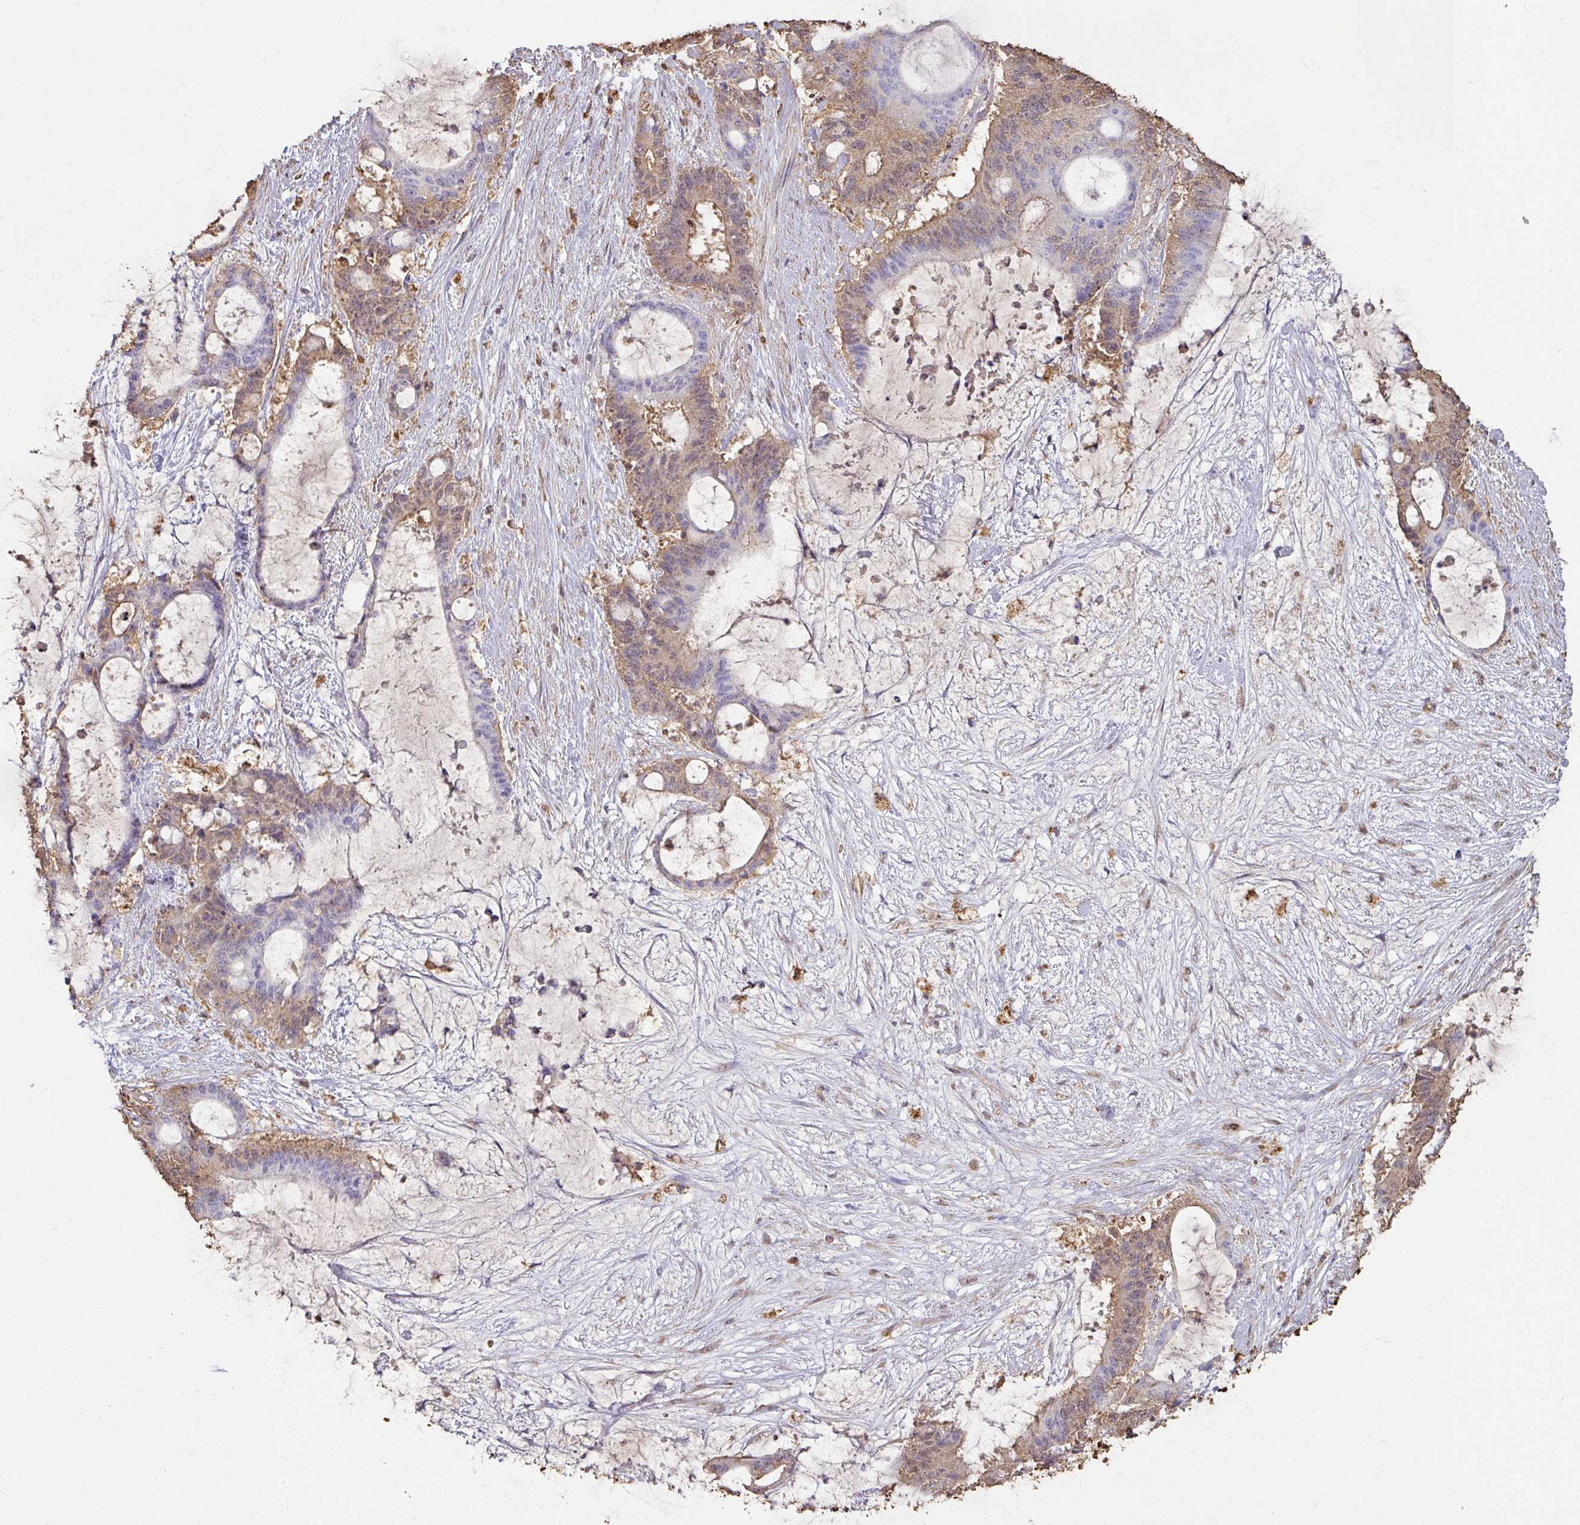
{"staining": {"intensity": "weak", "quantity": "25%-75%", "location": "cytoplasmic/membranous"}, "tissue": "liver cancer", "cell_type": "Tumor cells", "image_type": "cancer", "snomed": [{"axis": "morphology", "description": "Normal tissue, NOS"}, {"axis": "morphology", "description": "Cholangiocarcinoma"}, {"axis": "topography", "description": "Liver"}, {"axis": "topography", "description": "Peripheral nerve tissue"}], "caption": "IHC of human liver cancer (cholangiocarcinoma) demonstrates low levels of weak cytoplasmic/membranous expression in approximately 25%-75% of tumor cells.", "gene": "ATAT1", "patient": {"sex": "female", "age": 73}}